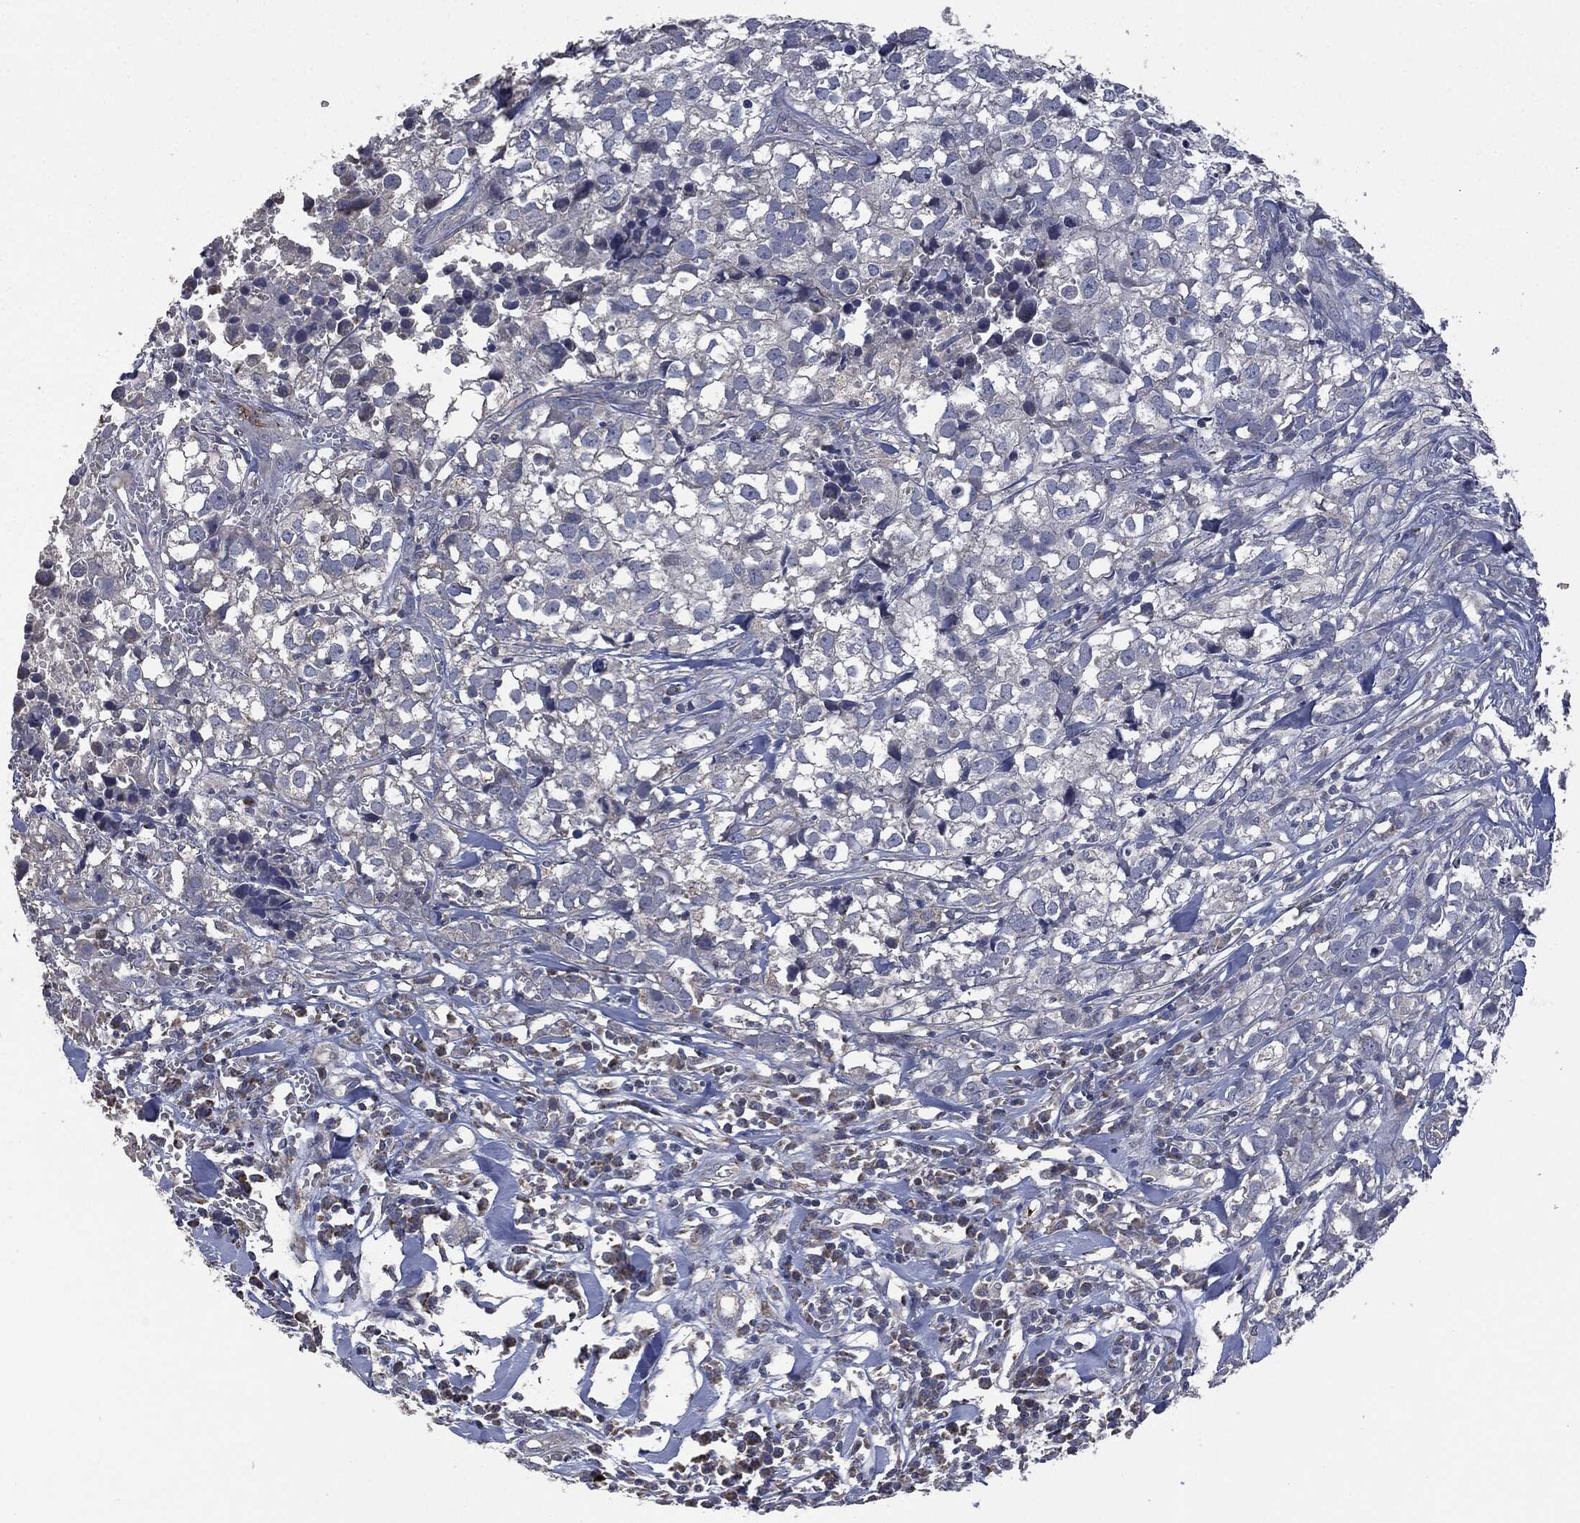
{"staining": {"intensity": "negative", "quantity": "none", "location": "none"}, "tissue": "breast cancer", "cell_type": "Tumor cells", "image_type": "cancer", "snomed": [{"axis": "morphology", "description": "Duct carcinoma"}, {"axis": "topography", "description": "Breast"}], "caption": "High magnification brightfield microscopy of breast cancer (invasive ductal carcinoma) stained with DAB (3,3'-diaminobenzidine) (brown) and counterstained with hematoxylin (blue): tumor cells show no significant staining.", "gene": "CD33", "patient": {"sex": "female", "age": 30}}